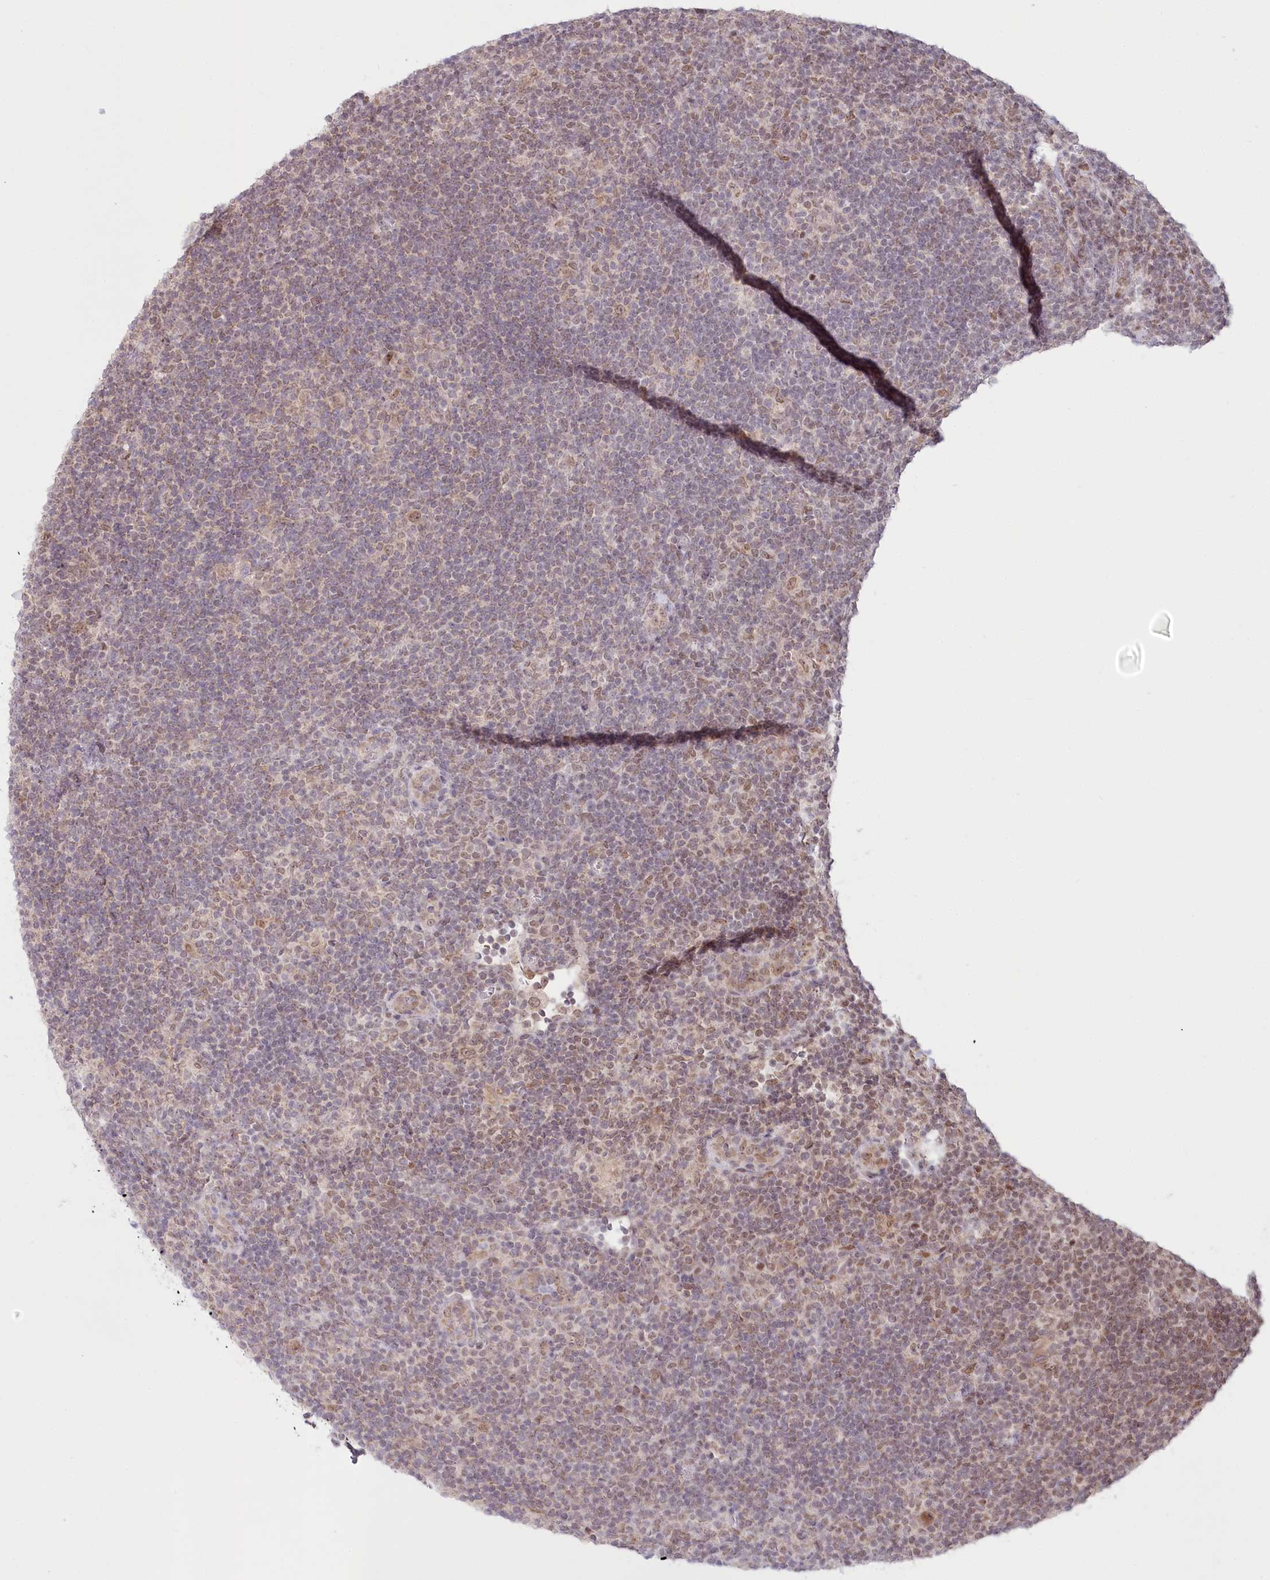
{"staining": {"intensity": "moderate", "quantity": ">75%", "location": "nuclear"}, "tissue": "lymphoma", "cell_type": "Tumor cells", "image_type": "cancer", "snomed": [{"axis": "morphology", "description": "Hodgkin's disease, NOS"}, {"axis": "topography", "description": "Lymph node"}], "caption": "Human lymphoma stained with a protein marker shows moderate staining in tumor cells.", "gene": "PYURF", "patient": {"sex": "female", "age": 57}}